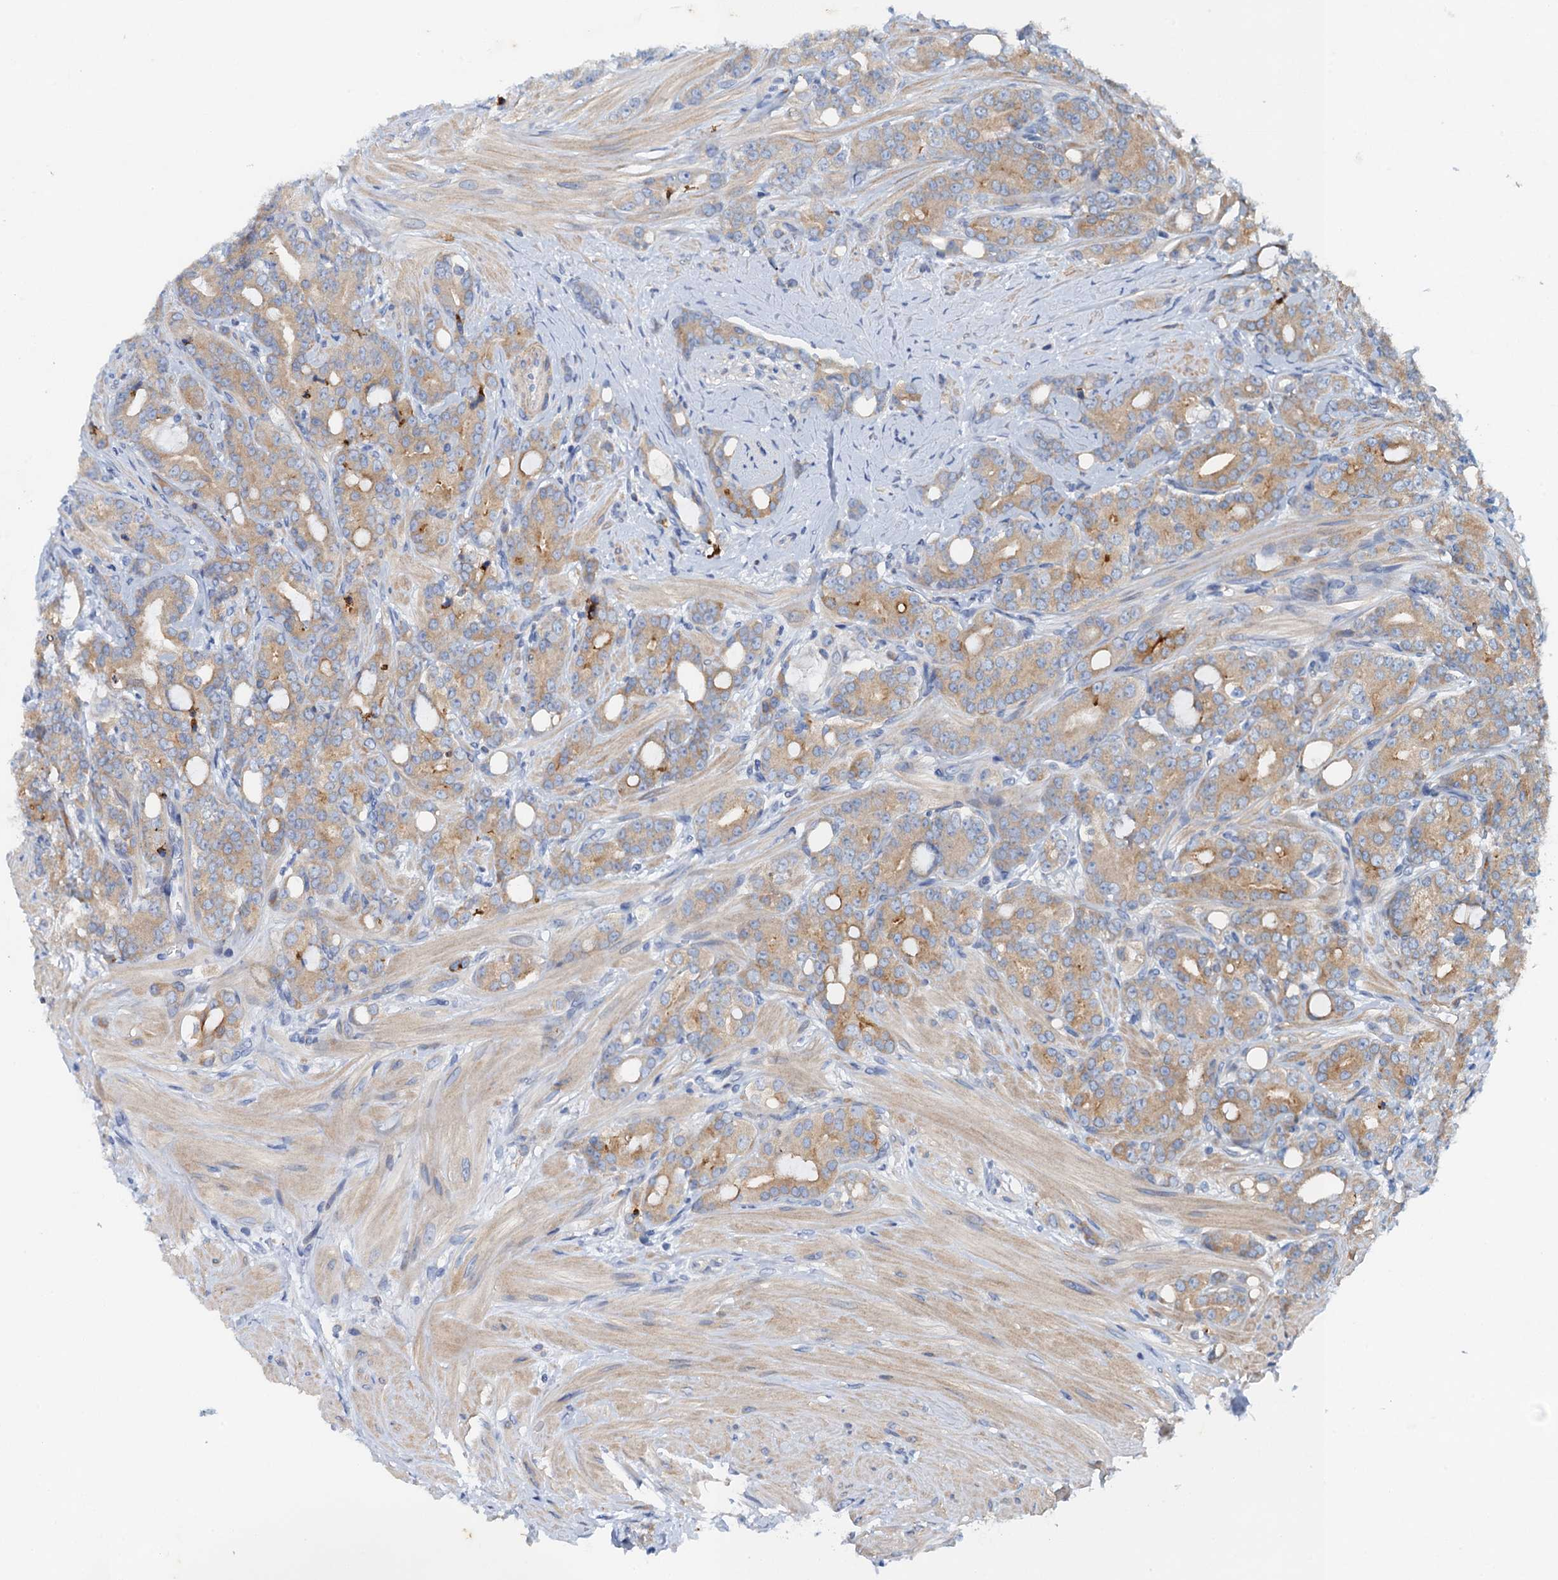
{"staining": {"intensity": "moderate", "quantity": ">75%", "location": "cytoplasmic/membranous"}, "tissue": "prostate cancer", "cell_type": "Tumor cells", "image_type": "cancer", "snomed": [{"axis": "morphology", "description": "Adenocarcinoma, High grade"}, {"axis": "topography", "description": "Prostate"}], "caption": "Brown immunohistochemical staining in prostate cancer exhibits moderate cytoplasmic/membranous positivity in about >75% of tumor cells.", "gene": "NBEA", "patient": {"sex": "male", "age": 62}}